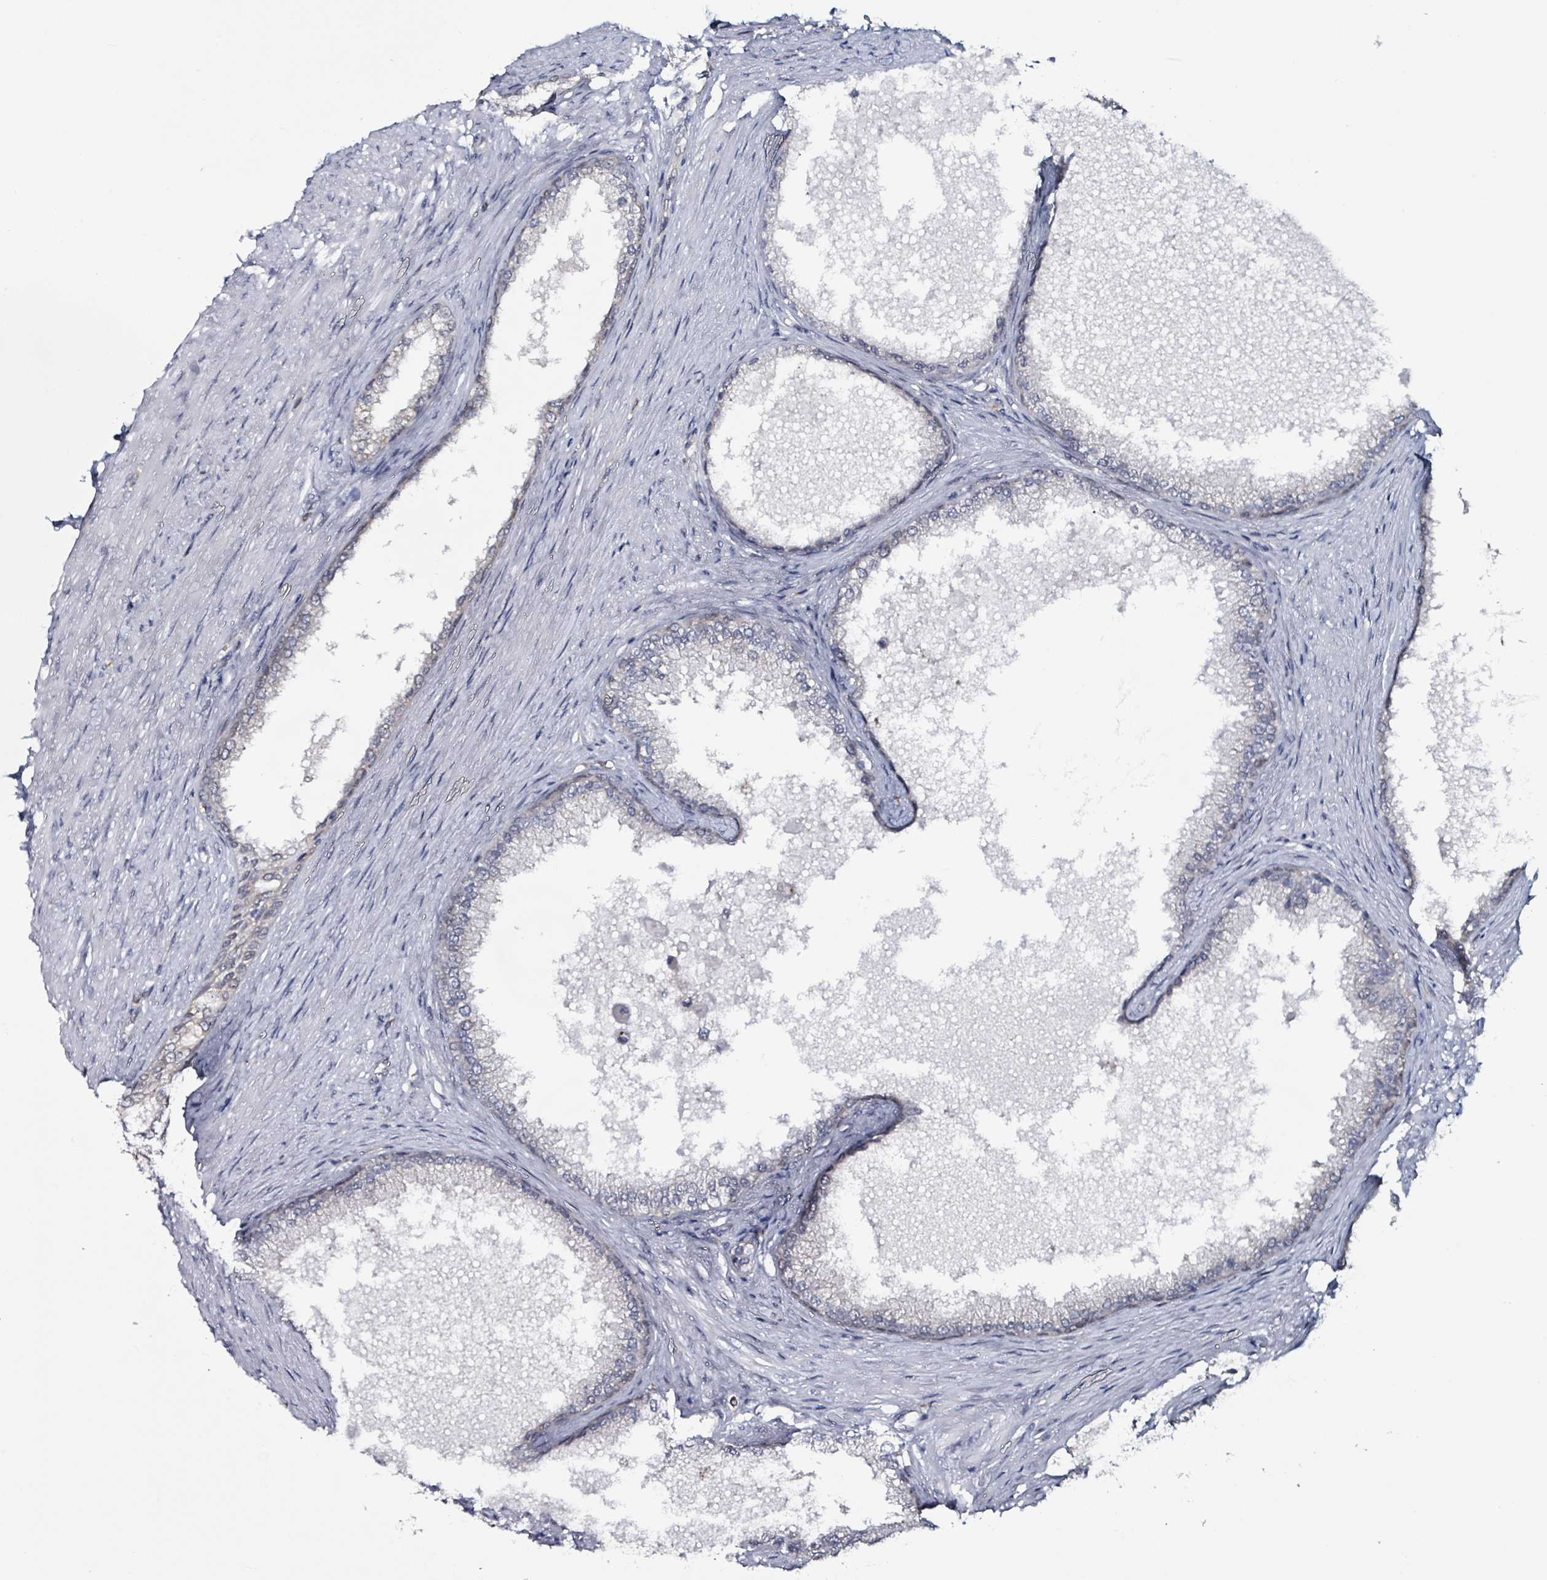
{"staining": {"intensity": "weak", "quantity": "<25%", "location": "cytoplasmic/membranous"}, "tissue": "prostate", "cell_type": "Glandular cells", "image_type": "normal", "snomed": [{"axis": "morphology", "description": "Normal tissue, NOS"}, {"axis": "topography", "description": "Prostate"}], "caption": "This image is of benign prostate stained with IHC to label a protein in brown with the nuclei are counter-stained blue. There is no expression in glandular cells. Nuclei are stained in blue.", "gene": "B3GAT3", "patient": {"sex": "male", "age": 76}}